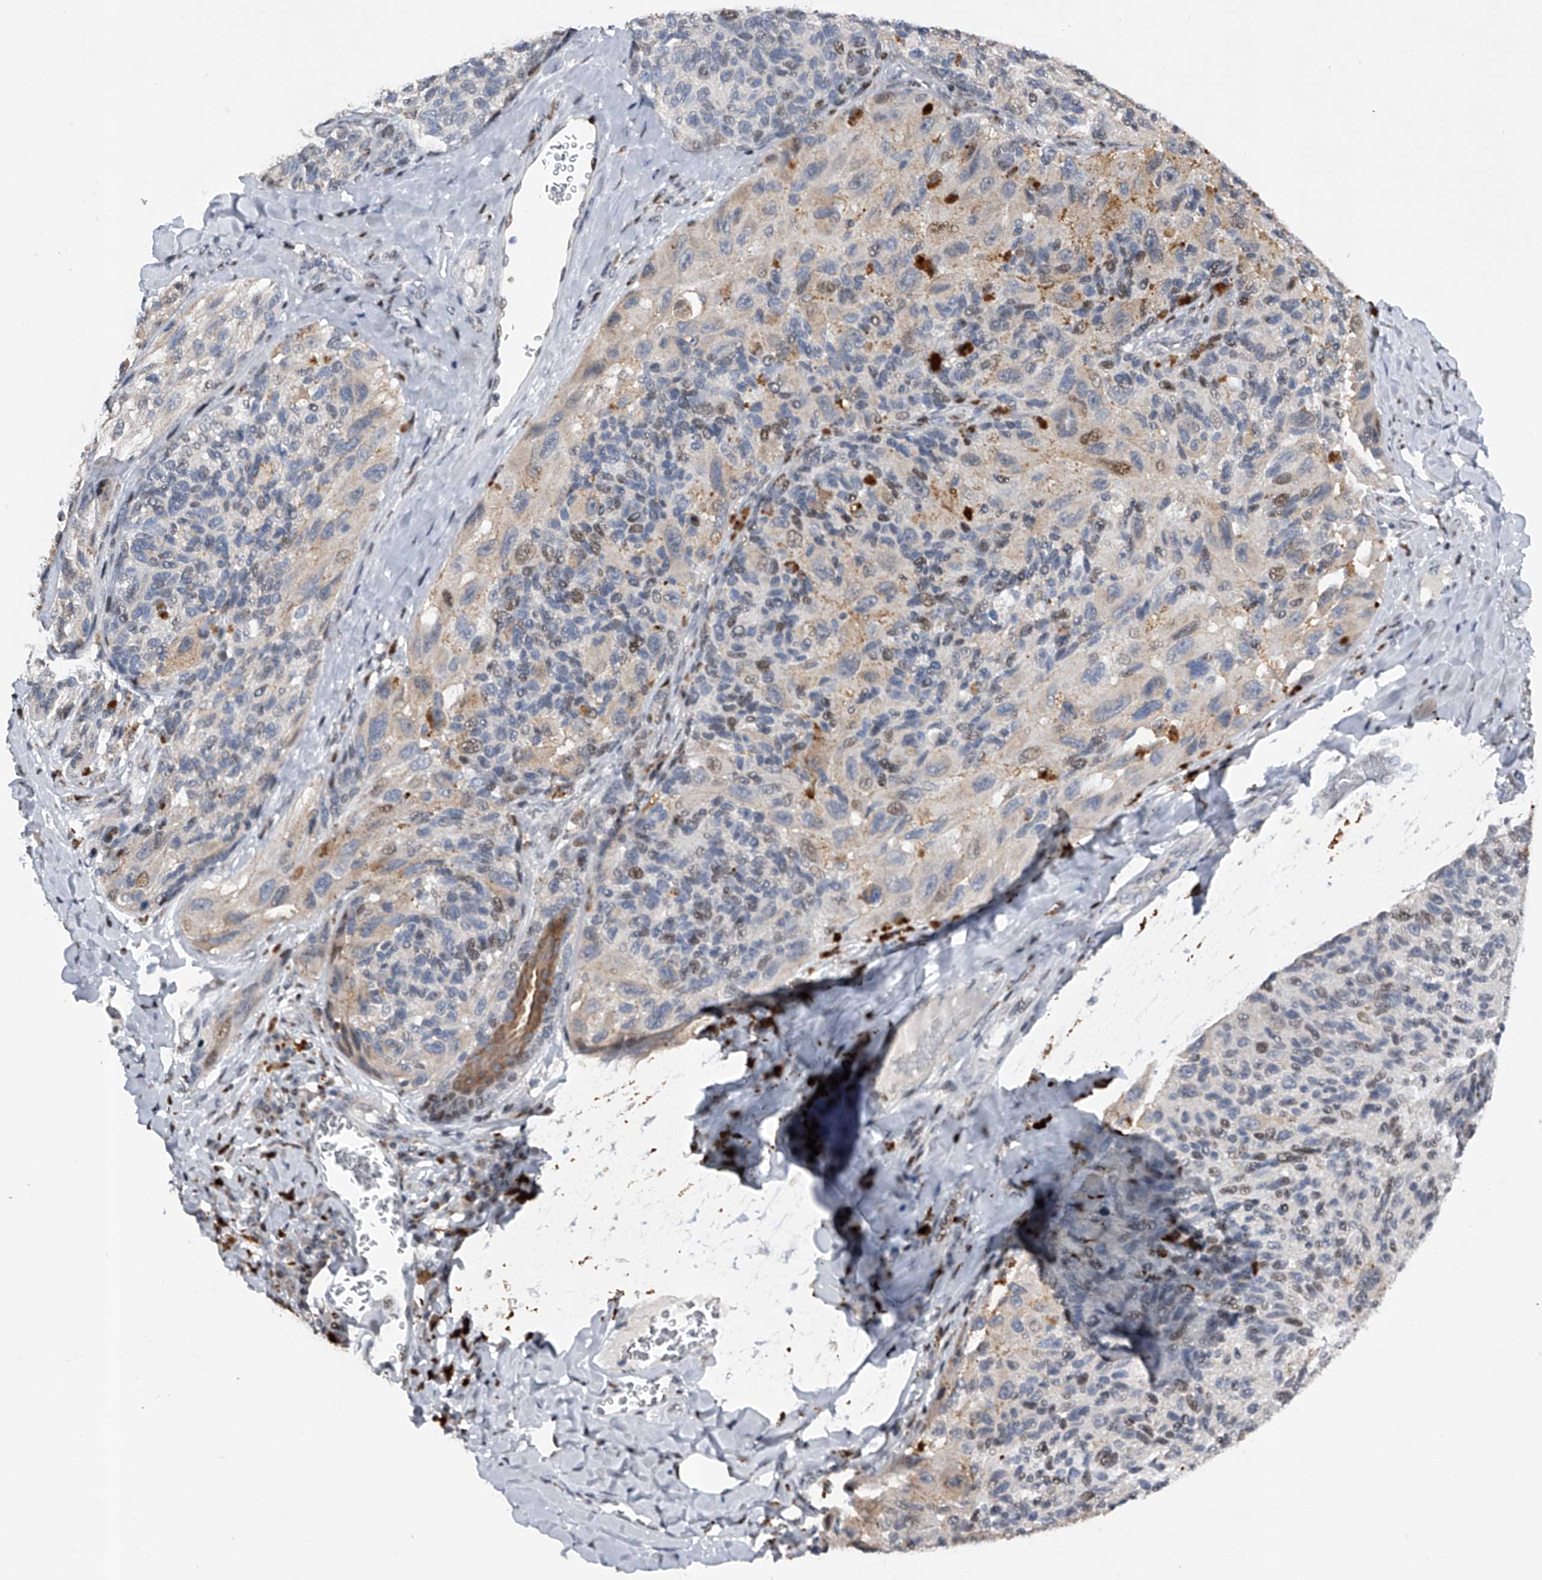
{"staining": {"intensity": "weak", "quantity": "<25%", "location": "cytoplasmic/membranous,nuclear"}, "tissue": "melanoma", "cell_type": "Tumor cells", "image_type": "cancer", "snomed": [{"axis": "morphology", "description": "Malignant melanoma, NOS"}, {"axis": "topography", "description": "Skin"}], "caption": "Protein analysis of malignant melanoma displays no significant expression in tumor cells. Brightfield microscopy of IHC stained with DAB (3,3'-diaminobenzidine) (brown) and hematoxylin (blue), captured at high magnification.", "gene": "RWDD2A", "patient": {"sex": "female", "age": 73}}